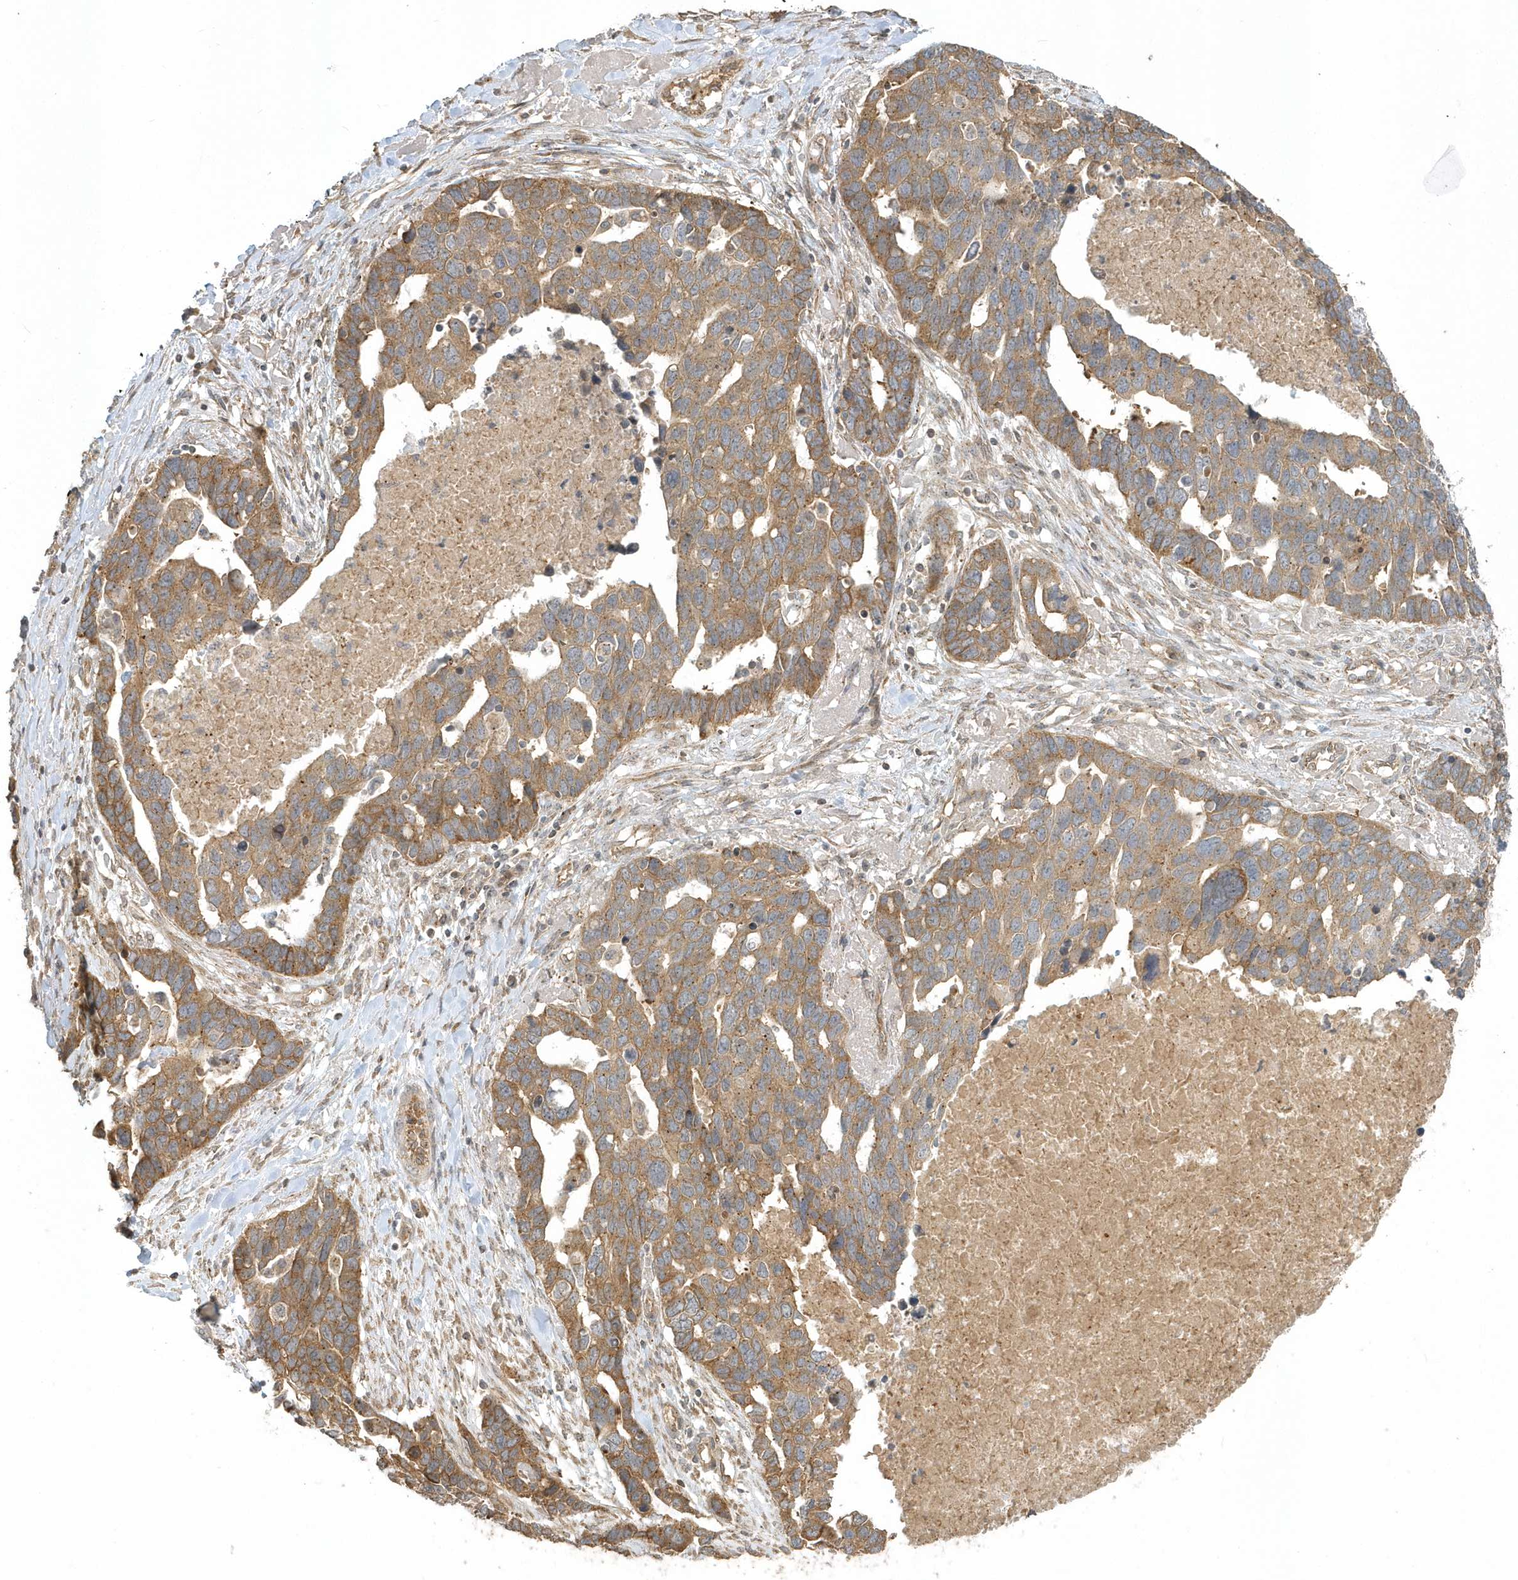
{"staining": {"intensity": "moderate", "quantity": ">75%", "location": "cytoplasmic/membranous"}, "tissue": "ovarian cancer", "cell_type": "Tumor cells", "image_type": "cancer", "snomed": [{"axis": "morphology", "description": "Cystadenocarcinoma, serous, NOS"}, {"axis": "topography", "description": "Ovary"}], "caption": "Immunohistochemical staining of human ovarian serous cystadenocarcinoma demonstrates medium levels of moderate cytoplasmic/membranous protein staining in about >75% of tumor cells. (DAB (3,3'-diaminobenzidine) IHC, brown staining for protein, blue staining for nuclei).", "gene": "STIM2", "patient": {"sex": "female", "age": 54}}